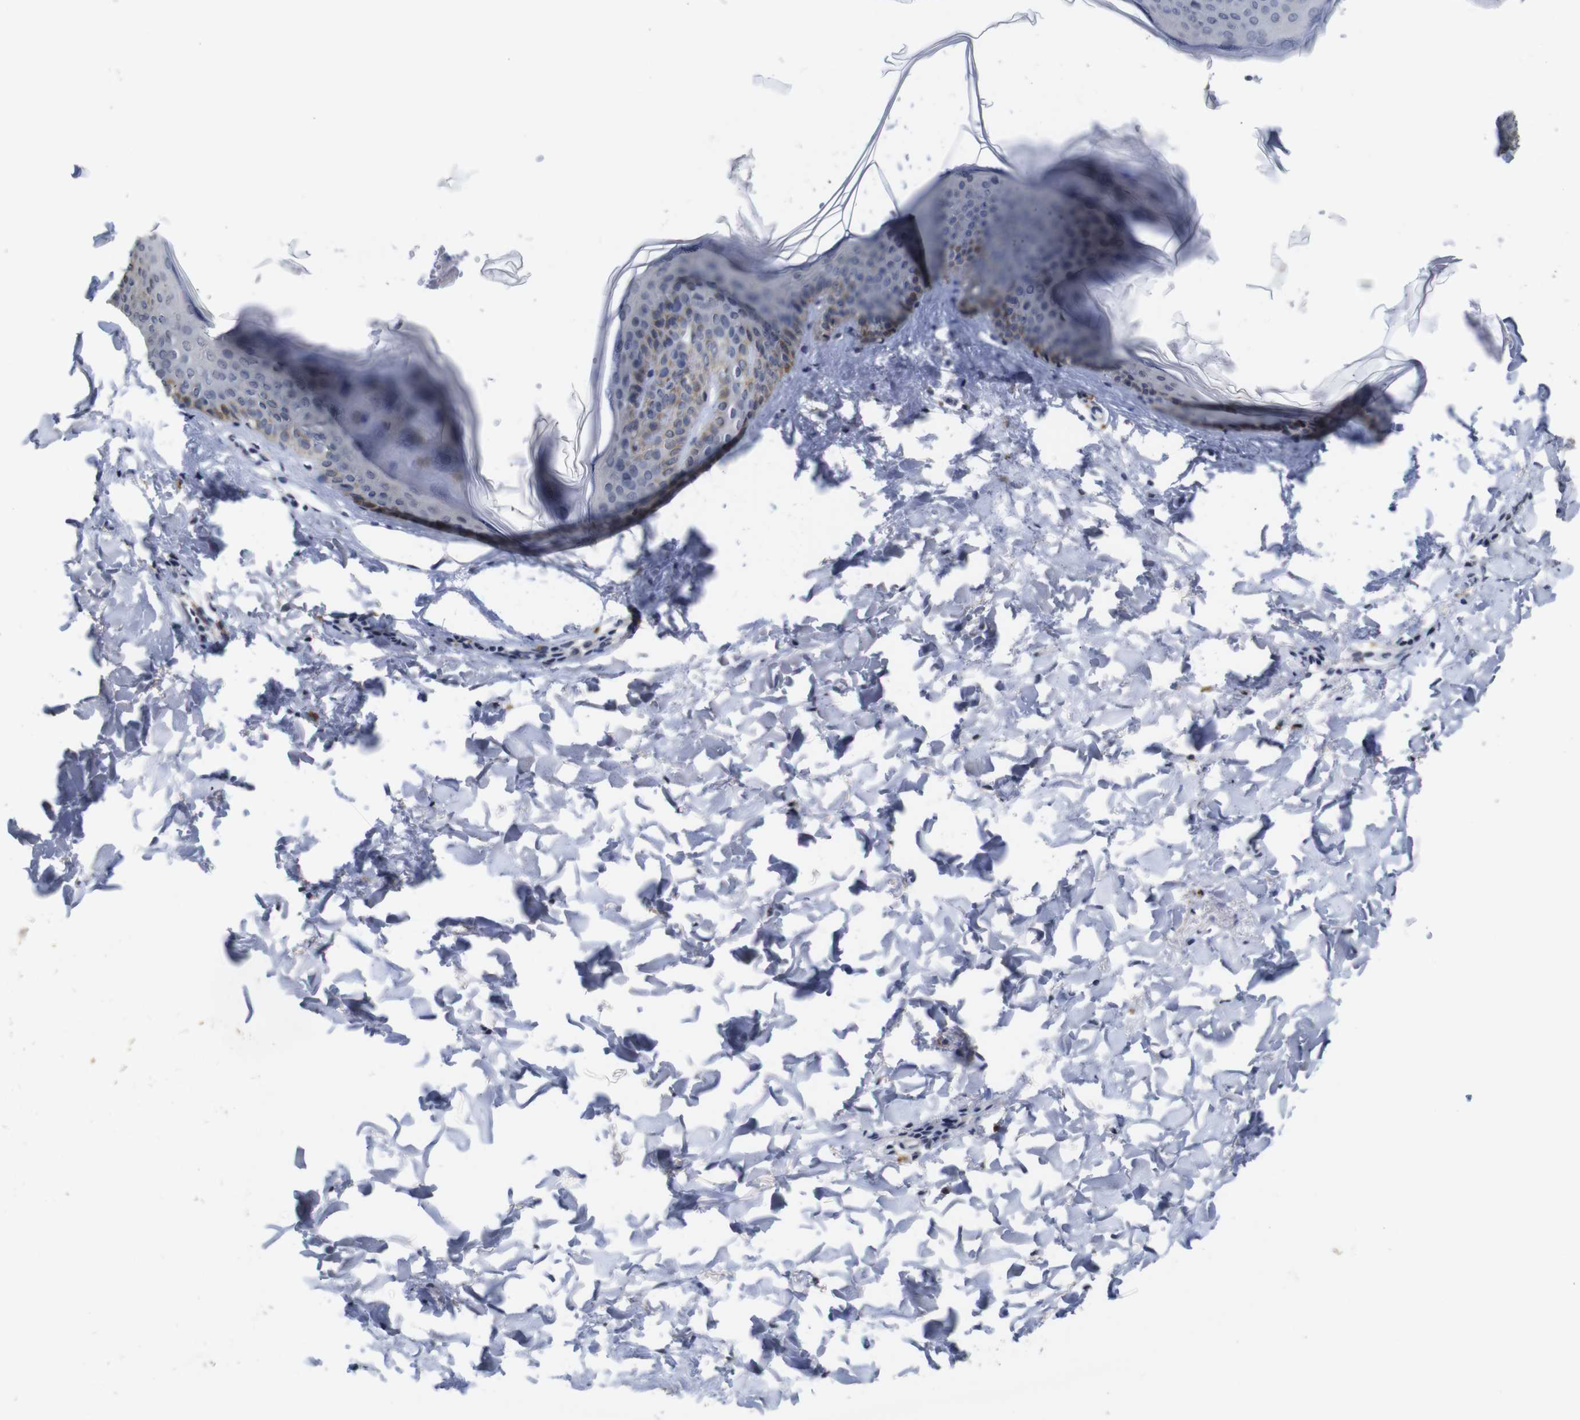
{"staining": {"intensity": "negative", "quantity": "none", "location": "none"}, "tissue": "skin", "cell_type": "Fibroblasts", "image_type": "normal", "snomed": [{"axis": "morphology", "description": "Normal tissue, NOS"}, {"axis": "topography", "description": "Skin"}], "caption": "The histopathology image demonstrates no significant positivity in fibroblasts of skin. (Immunohistochemistry (ihc), brightfield microscopy, high magnification).", "gene": "NTRK3", "patient": {"sex": "female", "age": 17}}